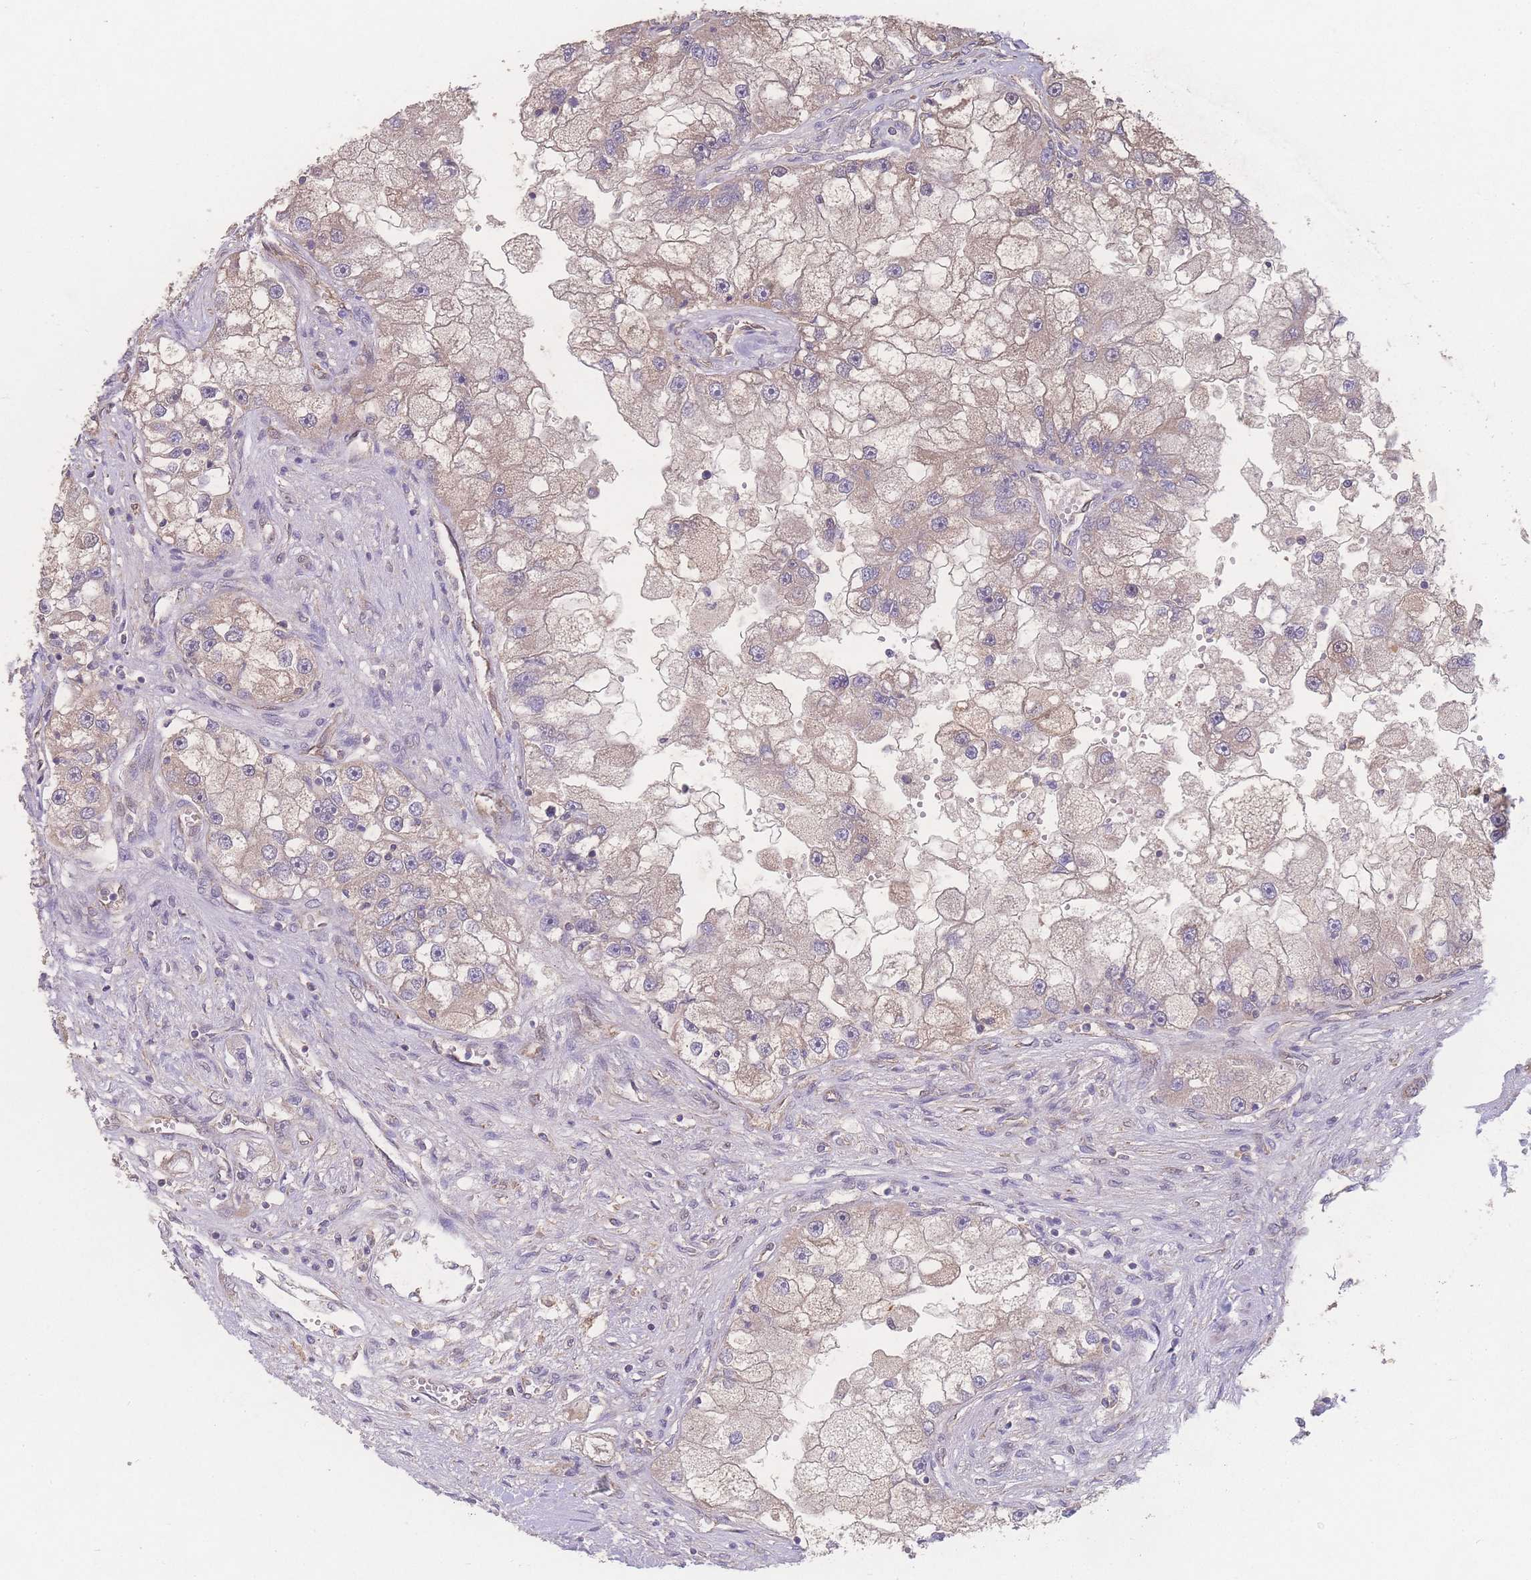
{"staining": {"intensity": "weak", "quantity": "<25%", "location": "cytoplasmic/membranous"}, "tissue": "renal cancer", "cell_type": "Tumor cells", "image_type": "cancer", "snomed": [{"axis": "morphology", "description": "Adenocarcinoma, NOS"}, {"axis": "topography", "description": "Kidney"}], "caption": "There is no significant expression in tumor cells of renal adenocarcinoma.", "gene": "GIPR", "patient": {"sex": "male", "age": 63}}